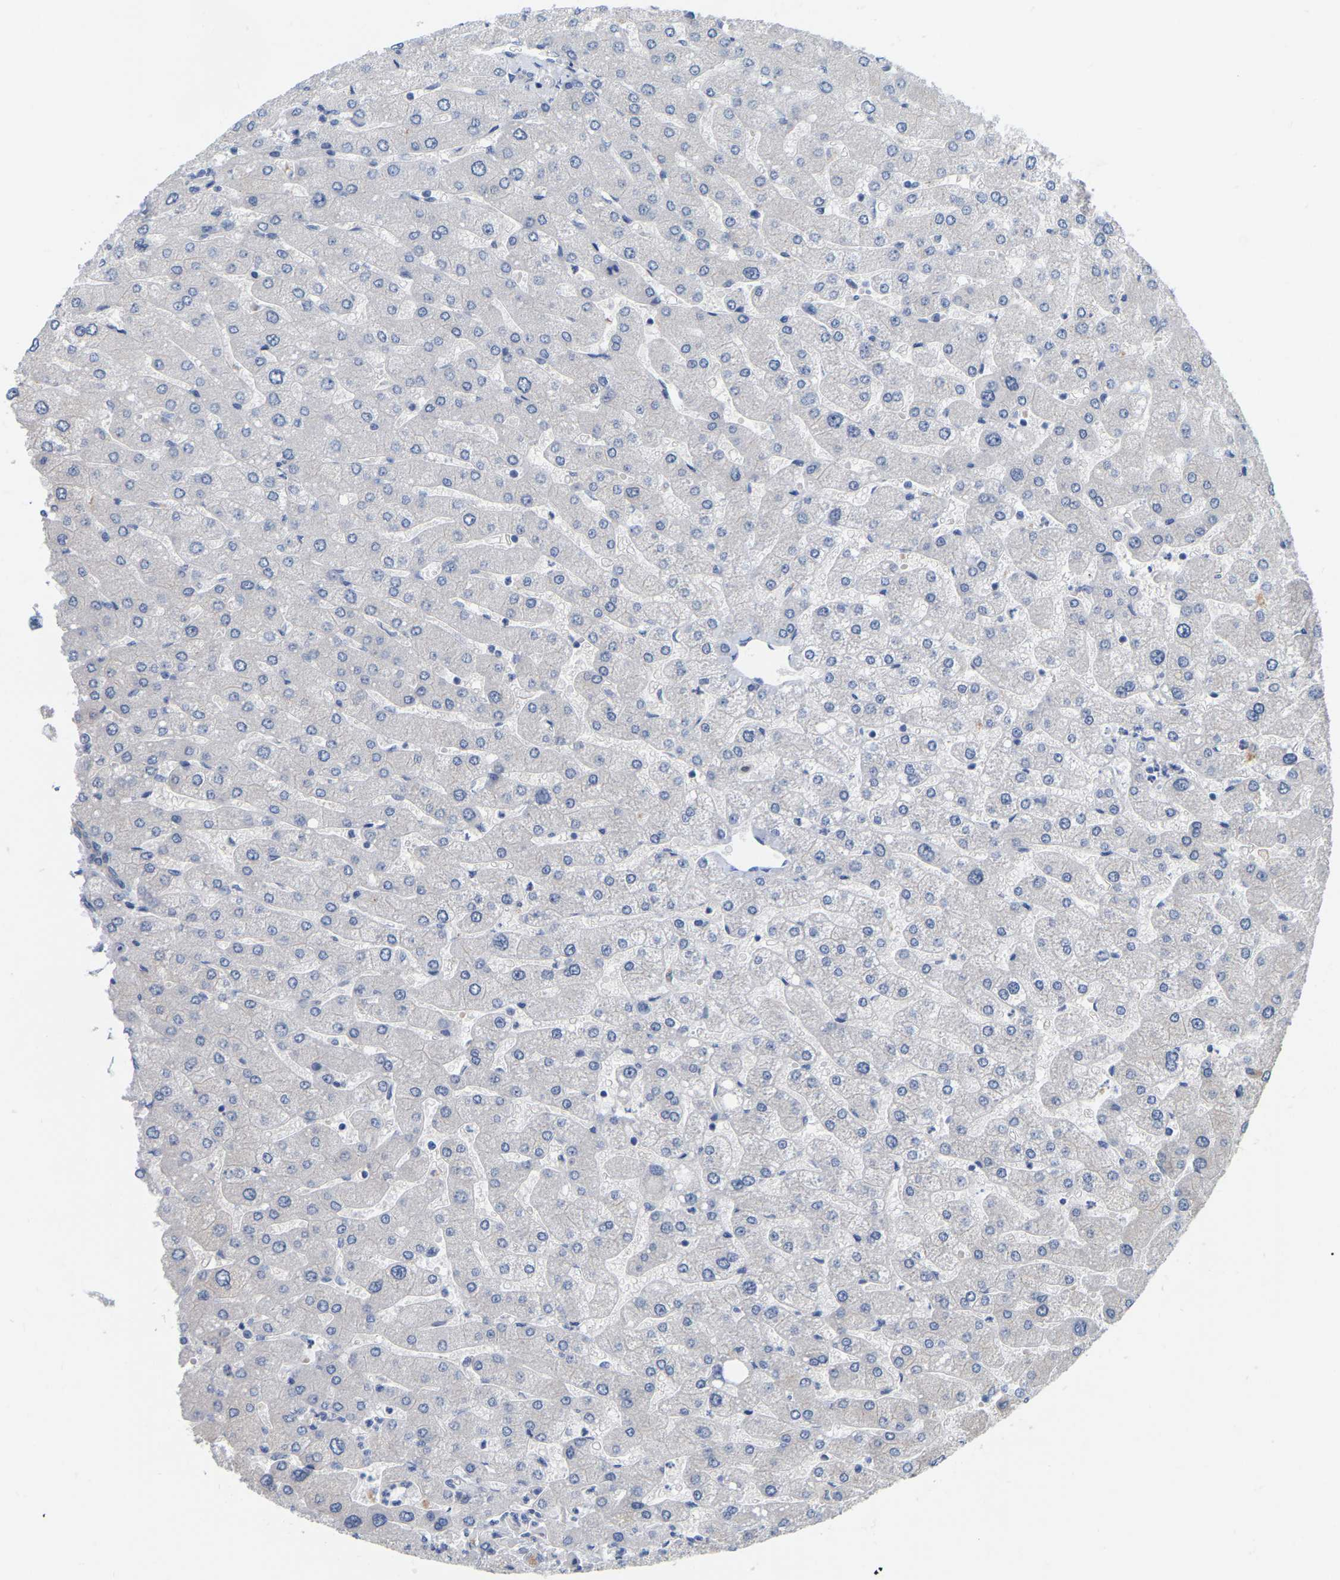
{"staining": {"intensity": "negative", "quantity": "none", "location": "none"}, "tissue": "liver", "cell_type": "Cholangiocytes", "image_type": "normal", "snomed": [{"axis": "morphology", "description": "Normal tissue, NOS"}, {"axis": "topography", "description": "Liver"}], "caption": "Immunohistochemistry micrograph of benign liver: human liver stained with DAB (3,3'-diaminobenzidine) demonstrates no significant protein staining in cholangiocytes. The staining was performed using DAB (3,3'-diaminobenzidine) to visualize the protein expression in brown, while the nuclei were stained in blue with hematoxylin (Magnification: 20x).", "gene": "WIPI2", "patient": {"sex": "male", "age": 55}}